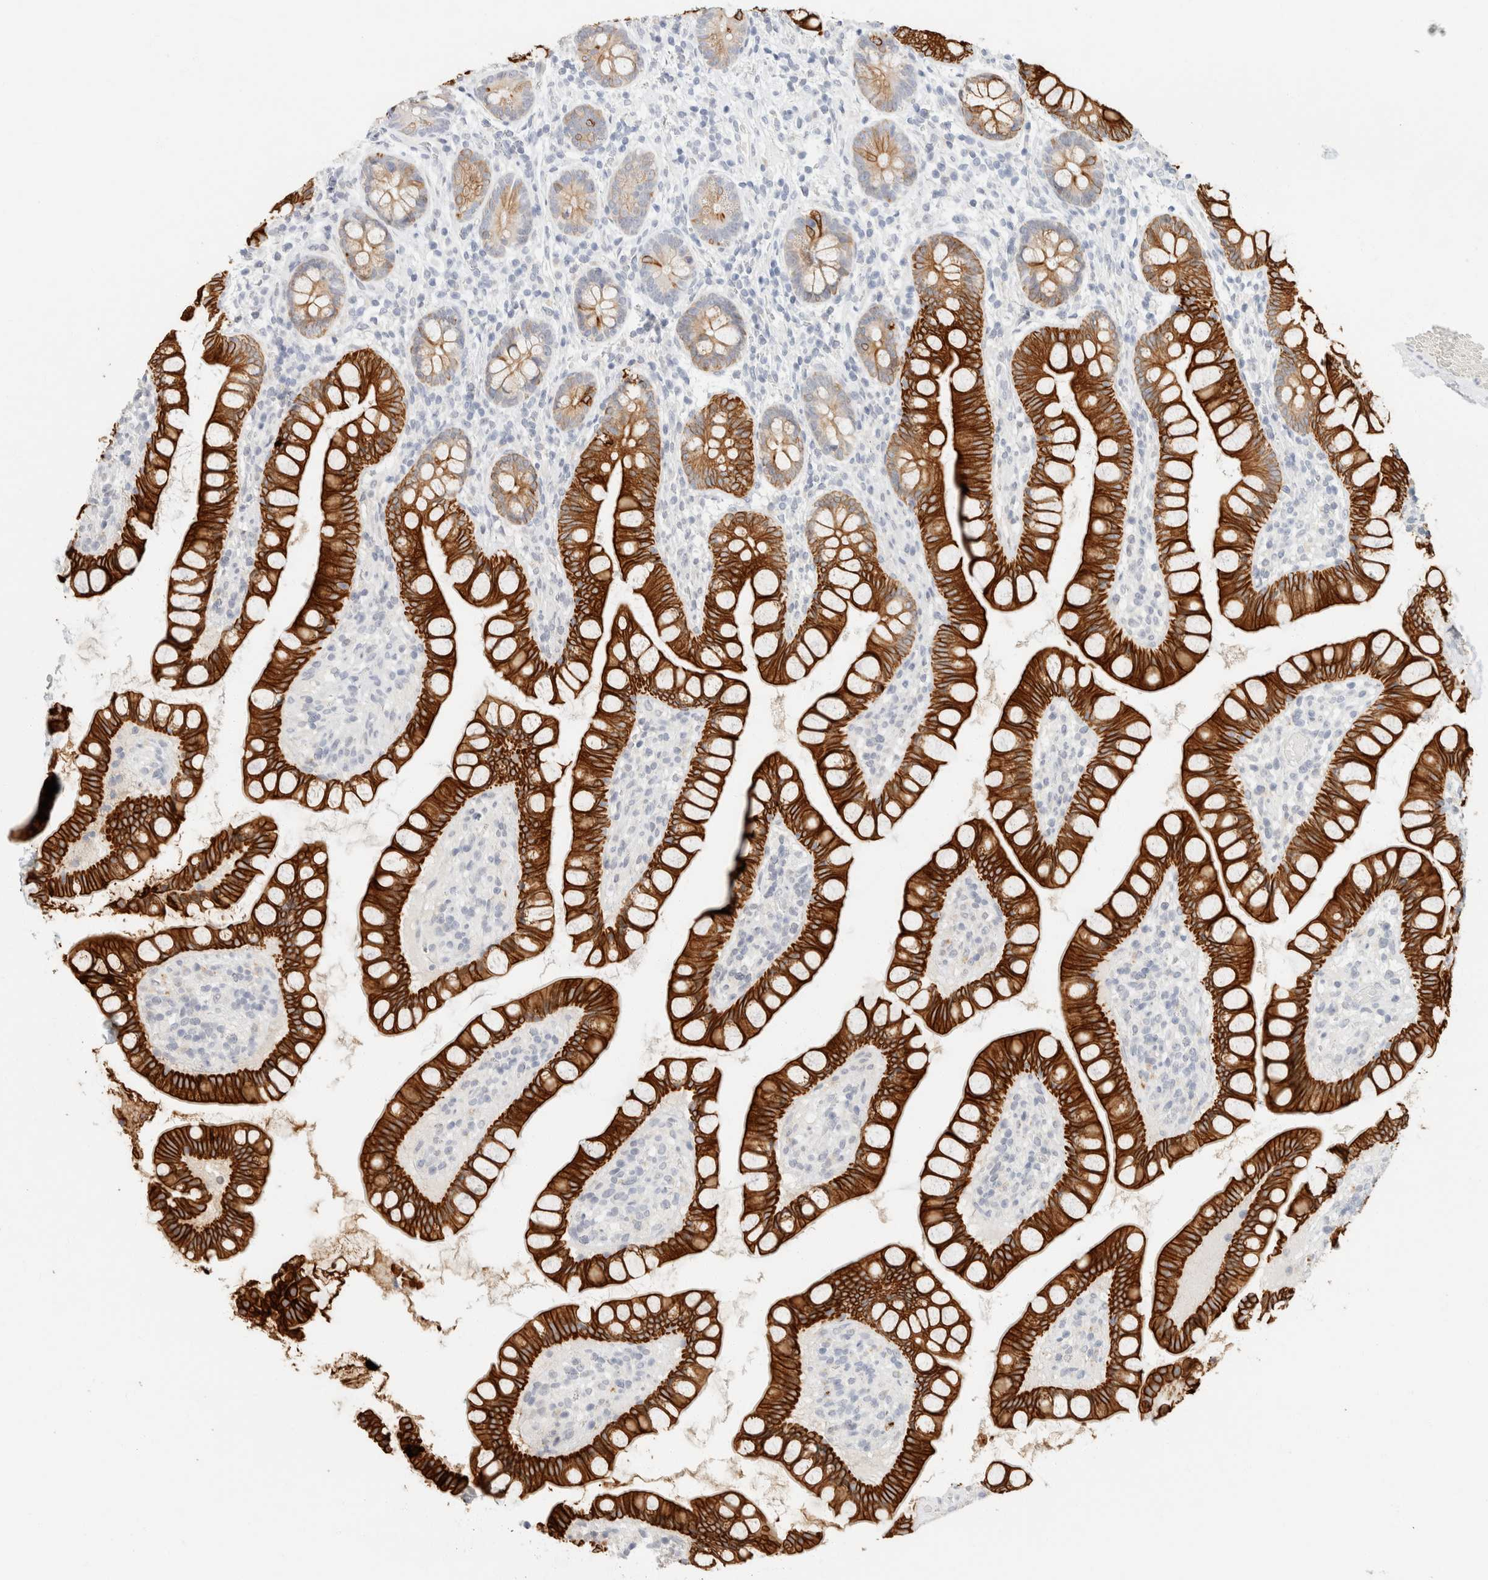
{"staining": {"intensity": "strong", "quantity": ">75%", "location": "cytoplasmic/membranous"}, "tissue": "small intestine", "cell_type": "Glandular cells", "image_type": "normal", "snomed": [{"axis": "morphology", "description": "Normal tissue, NOS"}, {"axis": "topography", "description": "Small intestine"}], "caption": "Brown immunohistochemical staining in normal small intestine exhibits strong cytoplasmic/membranous expression in about >75% of glandular cells. Nuclei are stained in blue.", "gene": "KRT20", "patient": {"sex": "female", "age": 84}}